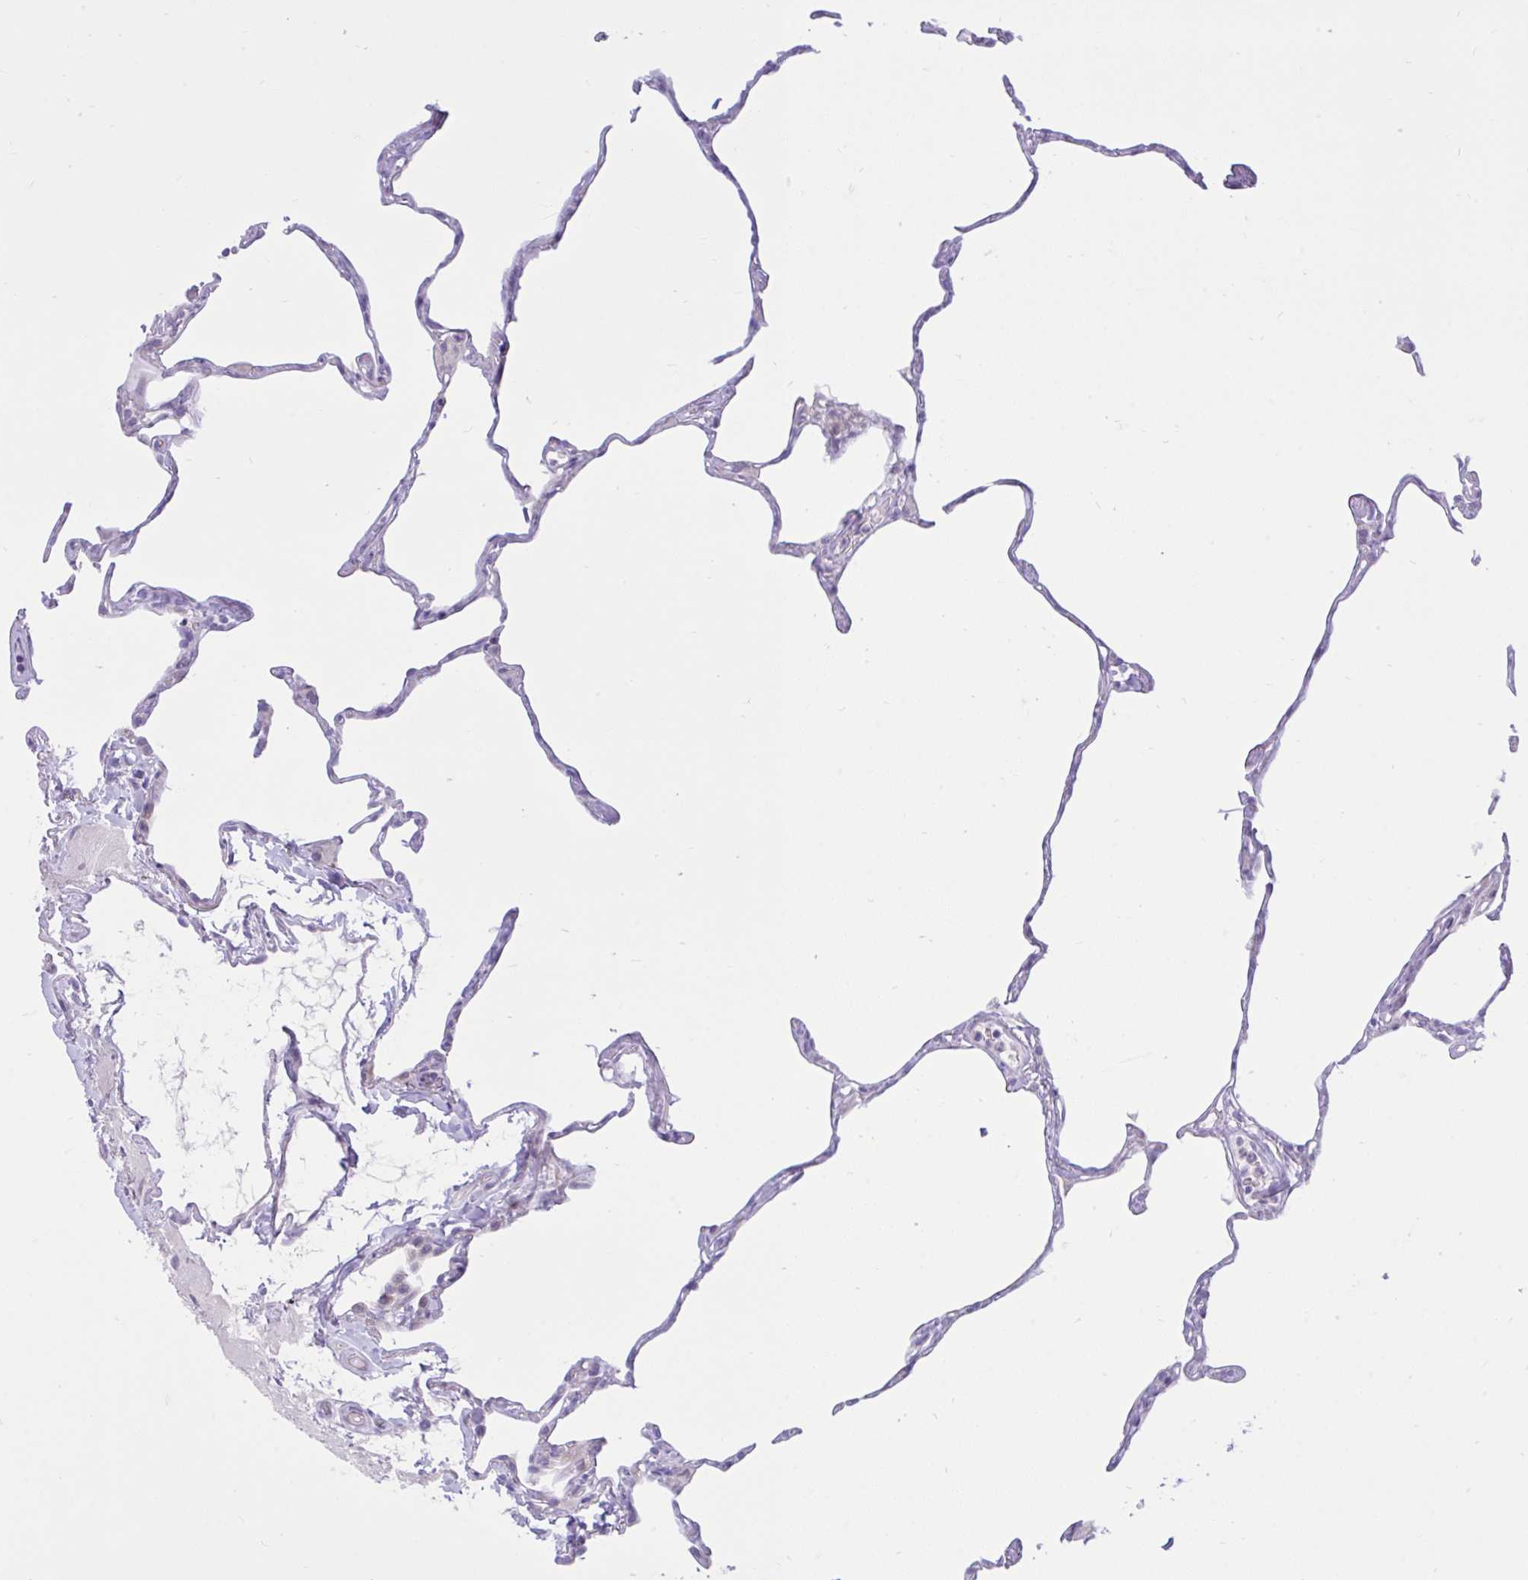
{"staining": {"intensity": "negative", "quantity": "none", "location": "none"}, "tissue": "lung", "cell_type": "Alveolar cells", "image_type": "normal", "snomed": [{"axis": "morphology", "description": "Normal tissue, NOS"}, {"axis": "topography", "description": "Lung"}], "caption": "Immunohistochemistry (IHC) of benign human lung displays no expression in alveolar cells.", "gene": "ZNF101", "patient": {"sex": "male", "age": 65}}